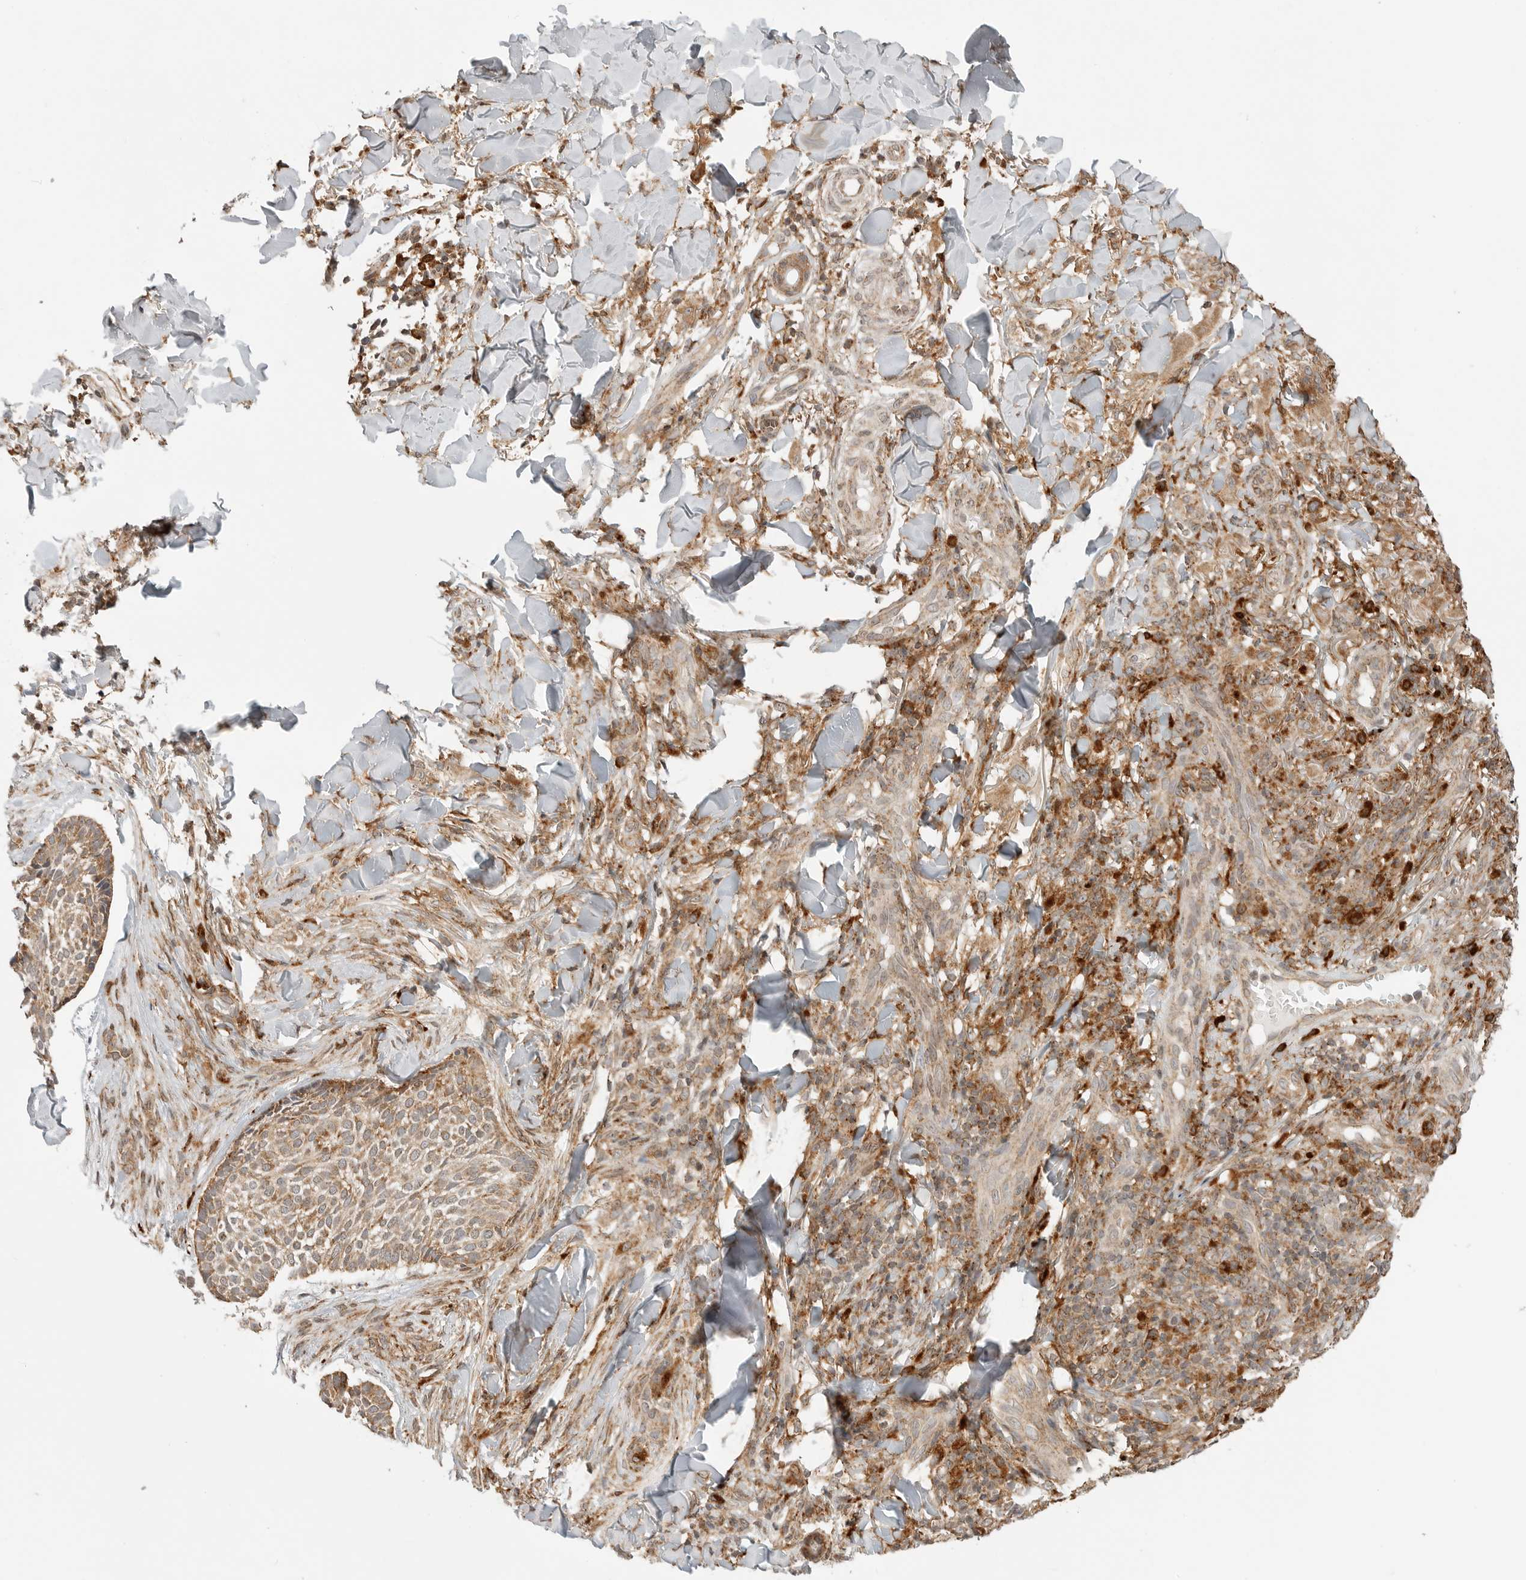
{"staining": {"intensity": "moderate", "quantity": ">75%", "location": "cytoplasmic/membranous"}, "tissue": "skin cancer", "cell_type": "Tumor cells", "image_type": "cancer", "snomed": [{"axis": "morphology", "description": "Normal tissue, NOS"}, {"axis": "morphology", "description": "Basal cell carcinoma"}, {"axis": "topography", "description": "Skin"}], "caption": "Tumor cells exhibit medium levels of moderate cytoplasmic/membranous expression in approximately >75% of cells in skin cancer (basal cell carcinoma).", "gene": "IDUA", "patient": {"sex": "male", "age": 67}}